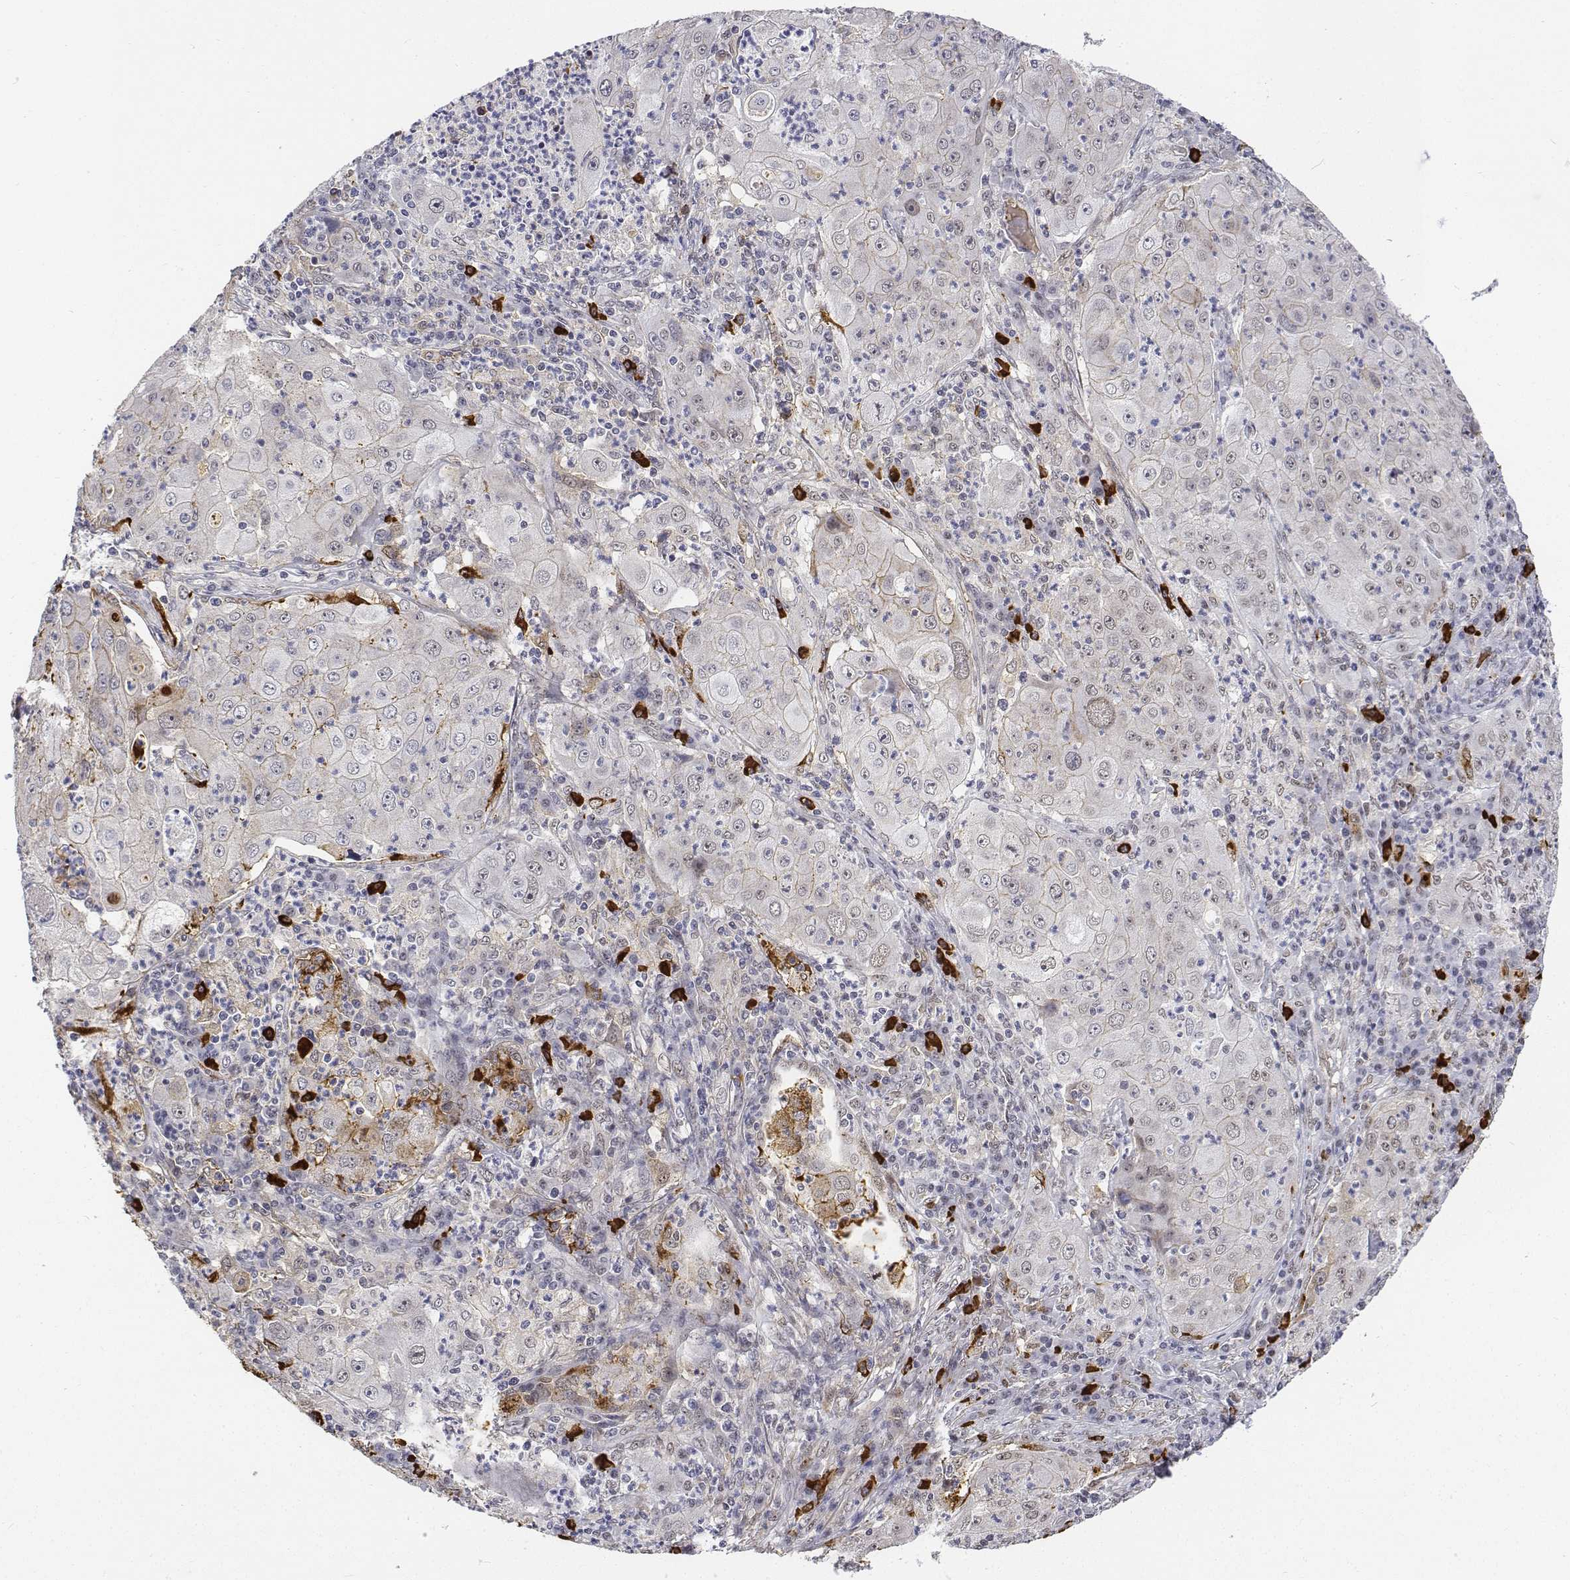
{"staining": {"intensity": "negative", "quantity": "none", "location": "none"}, "tissue": "lung cancer", "cell_type": "Tumor cells", "image_type": "cancer", "snomed": [{"axis": "morphology", "description": "Squamous cell carcinoma, NOS"}, {"axis": "topography", "description": "Lung"}], "caption": "Lung cancer stained for a protein using IHC exhibits no staining tumor cells.", "gene": "ATRX", "patient": {"sex": "female", "age": 59}}